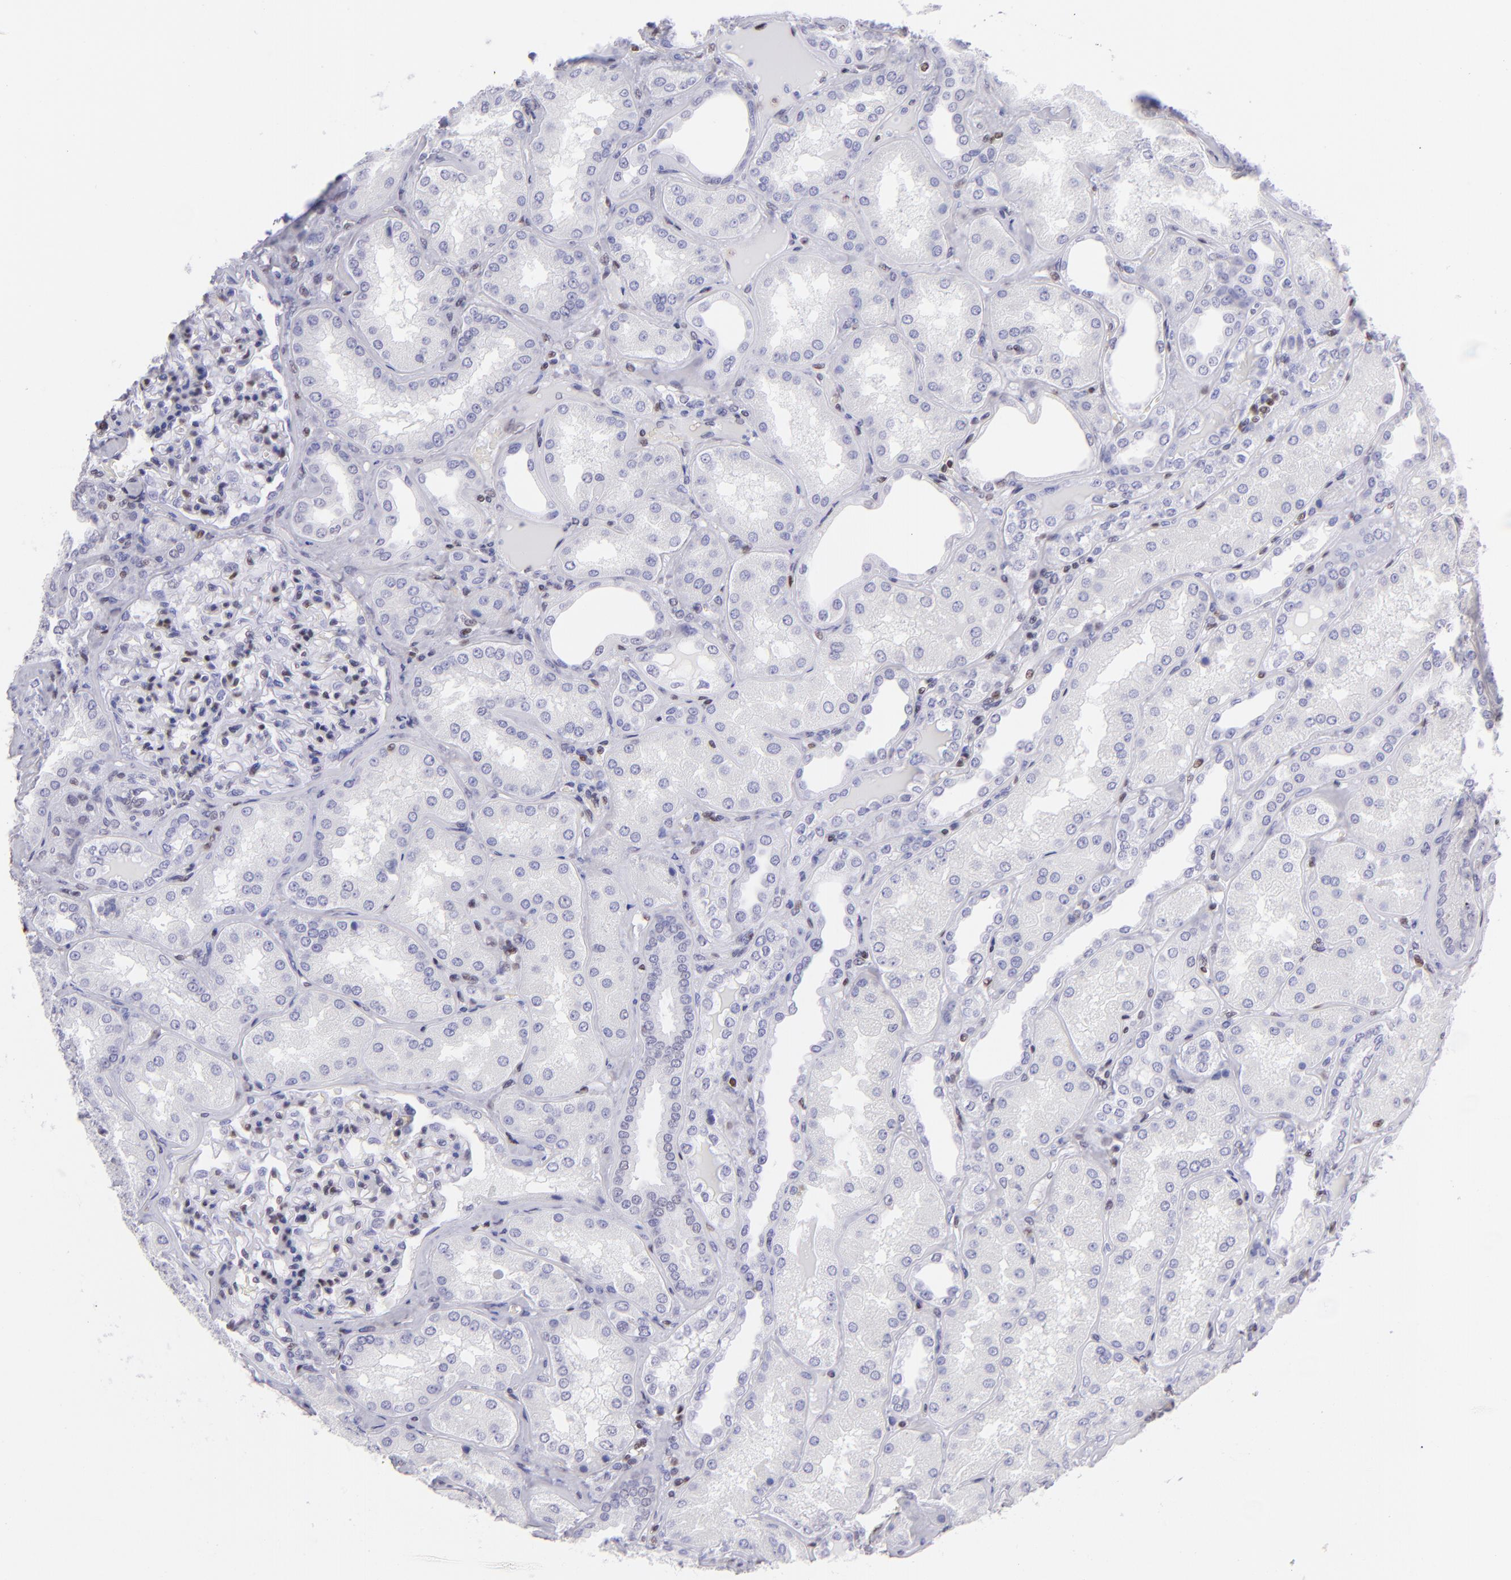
{"staining": {"intensity": "weak", "quantity": "<25%", "location": "nuclear"}, "tissue": "kidney", "cell_type": "Cells in glomeruli", "image_type": "normal", "snomed": [{"axis": "morphology", "description": "Normal tissue, NOS"}, {"axis": "topography", "description": "Kidney"}], "caption": "Histopathology image shows no significant protein positivity in cells in glomeruli of unremarkable kidney. Brightfield microscopy of immunohistochemistry (IHC) stained with DAB (brown) and hematoxylin (blue), captured at high magnification.", "gene": "ETS1", "patient": {"sex": "female", "age": 56}}